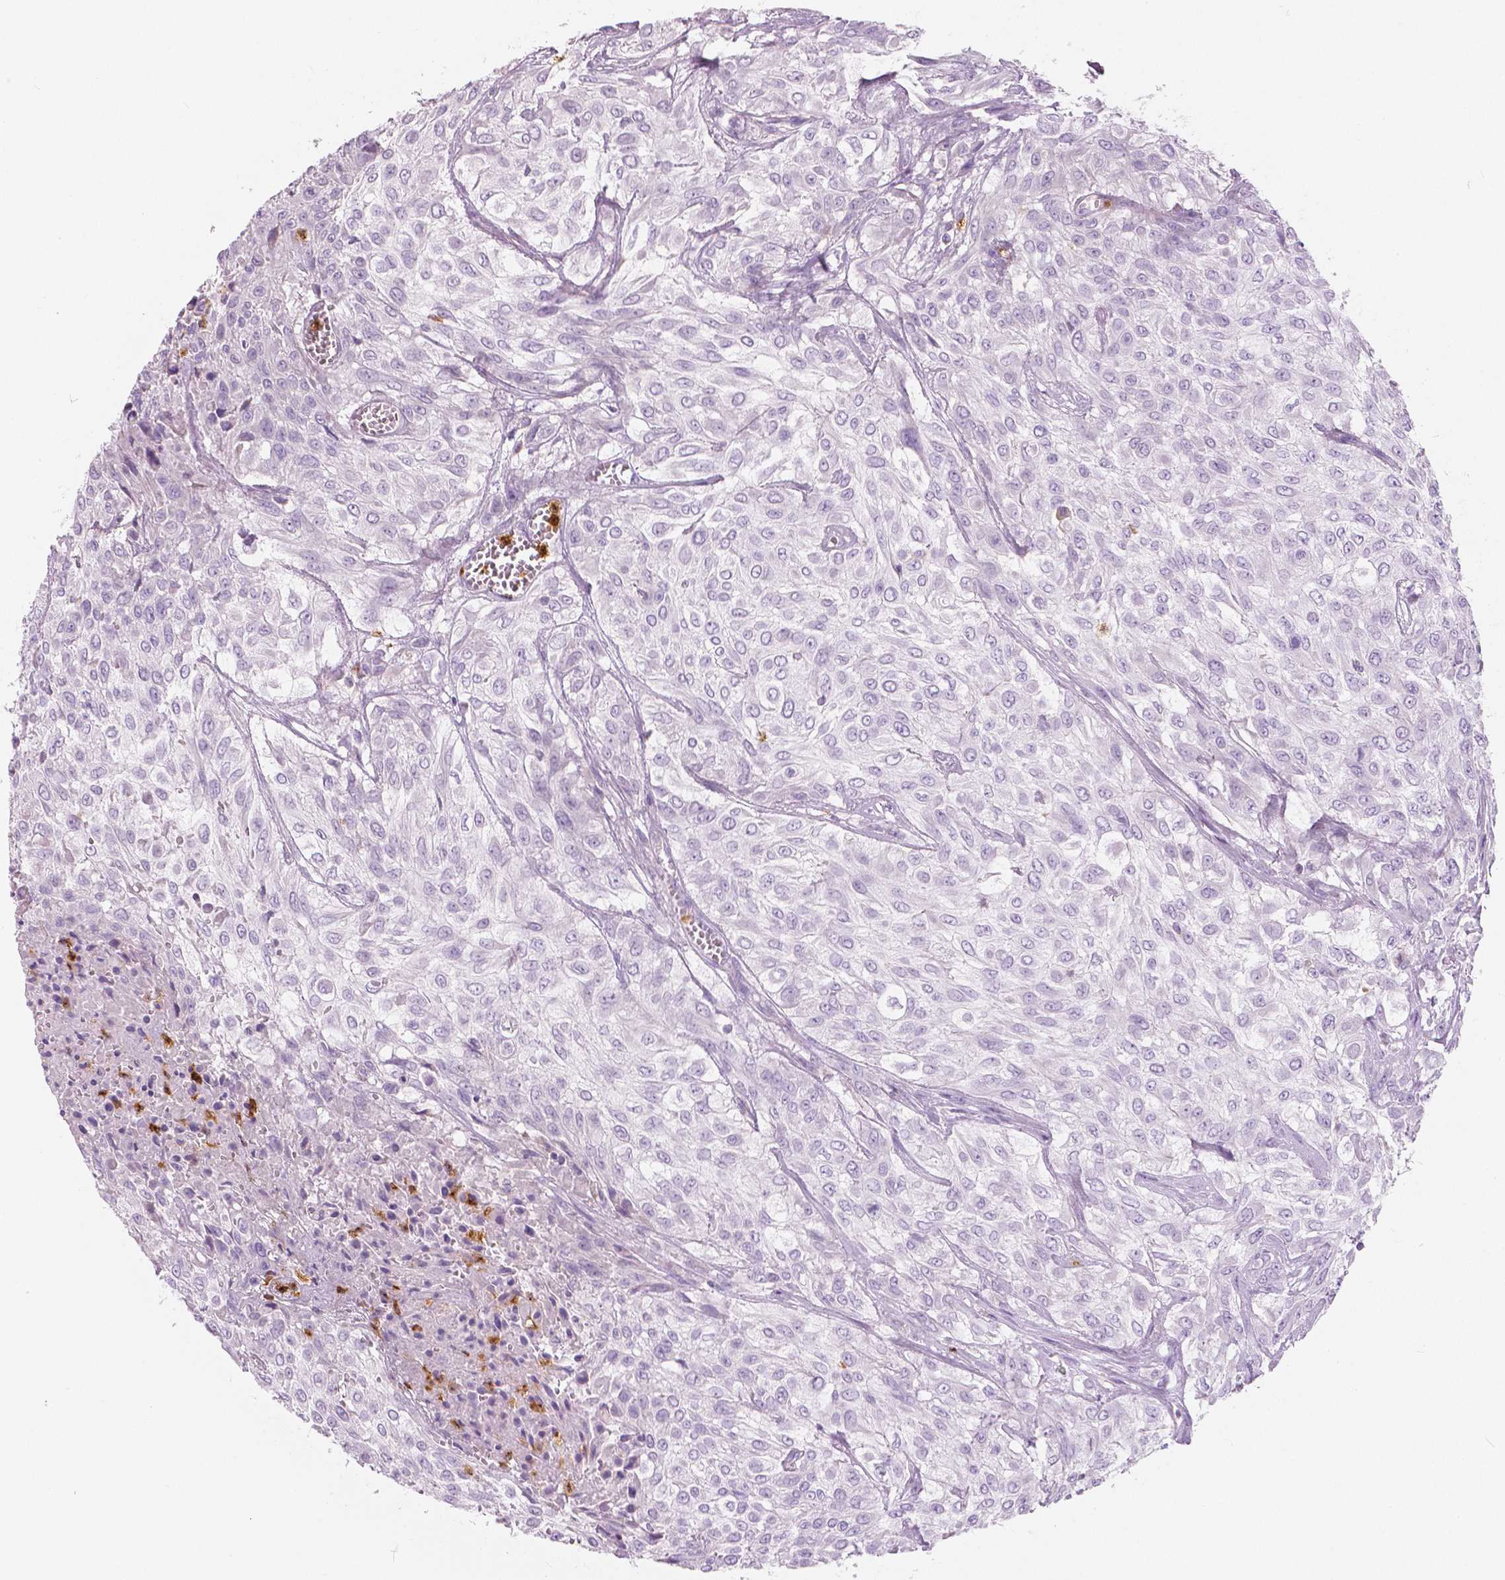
{"staining": {"intensity": "negative", "quantity": "none", "location": "none"}, "tissue": "urothelial cancer", "cell_type": "Tumor cells", "image_type": "cancer", "snomed": [{"axis": "morphology", "description": "Urothelial carcinoma, High grade"}, {"axis": "topography", "description": "Urinary bladder"}], "caption": "Tumor cells are negative for brown protein staining in urothelial carcinoma (high-grade). The staining is performed using DAB brown chromogen with nuclei counter-stained in using hematoxylin.", "gene": "CXCR2", "patient": {"sex": "male", "age": 57}}